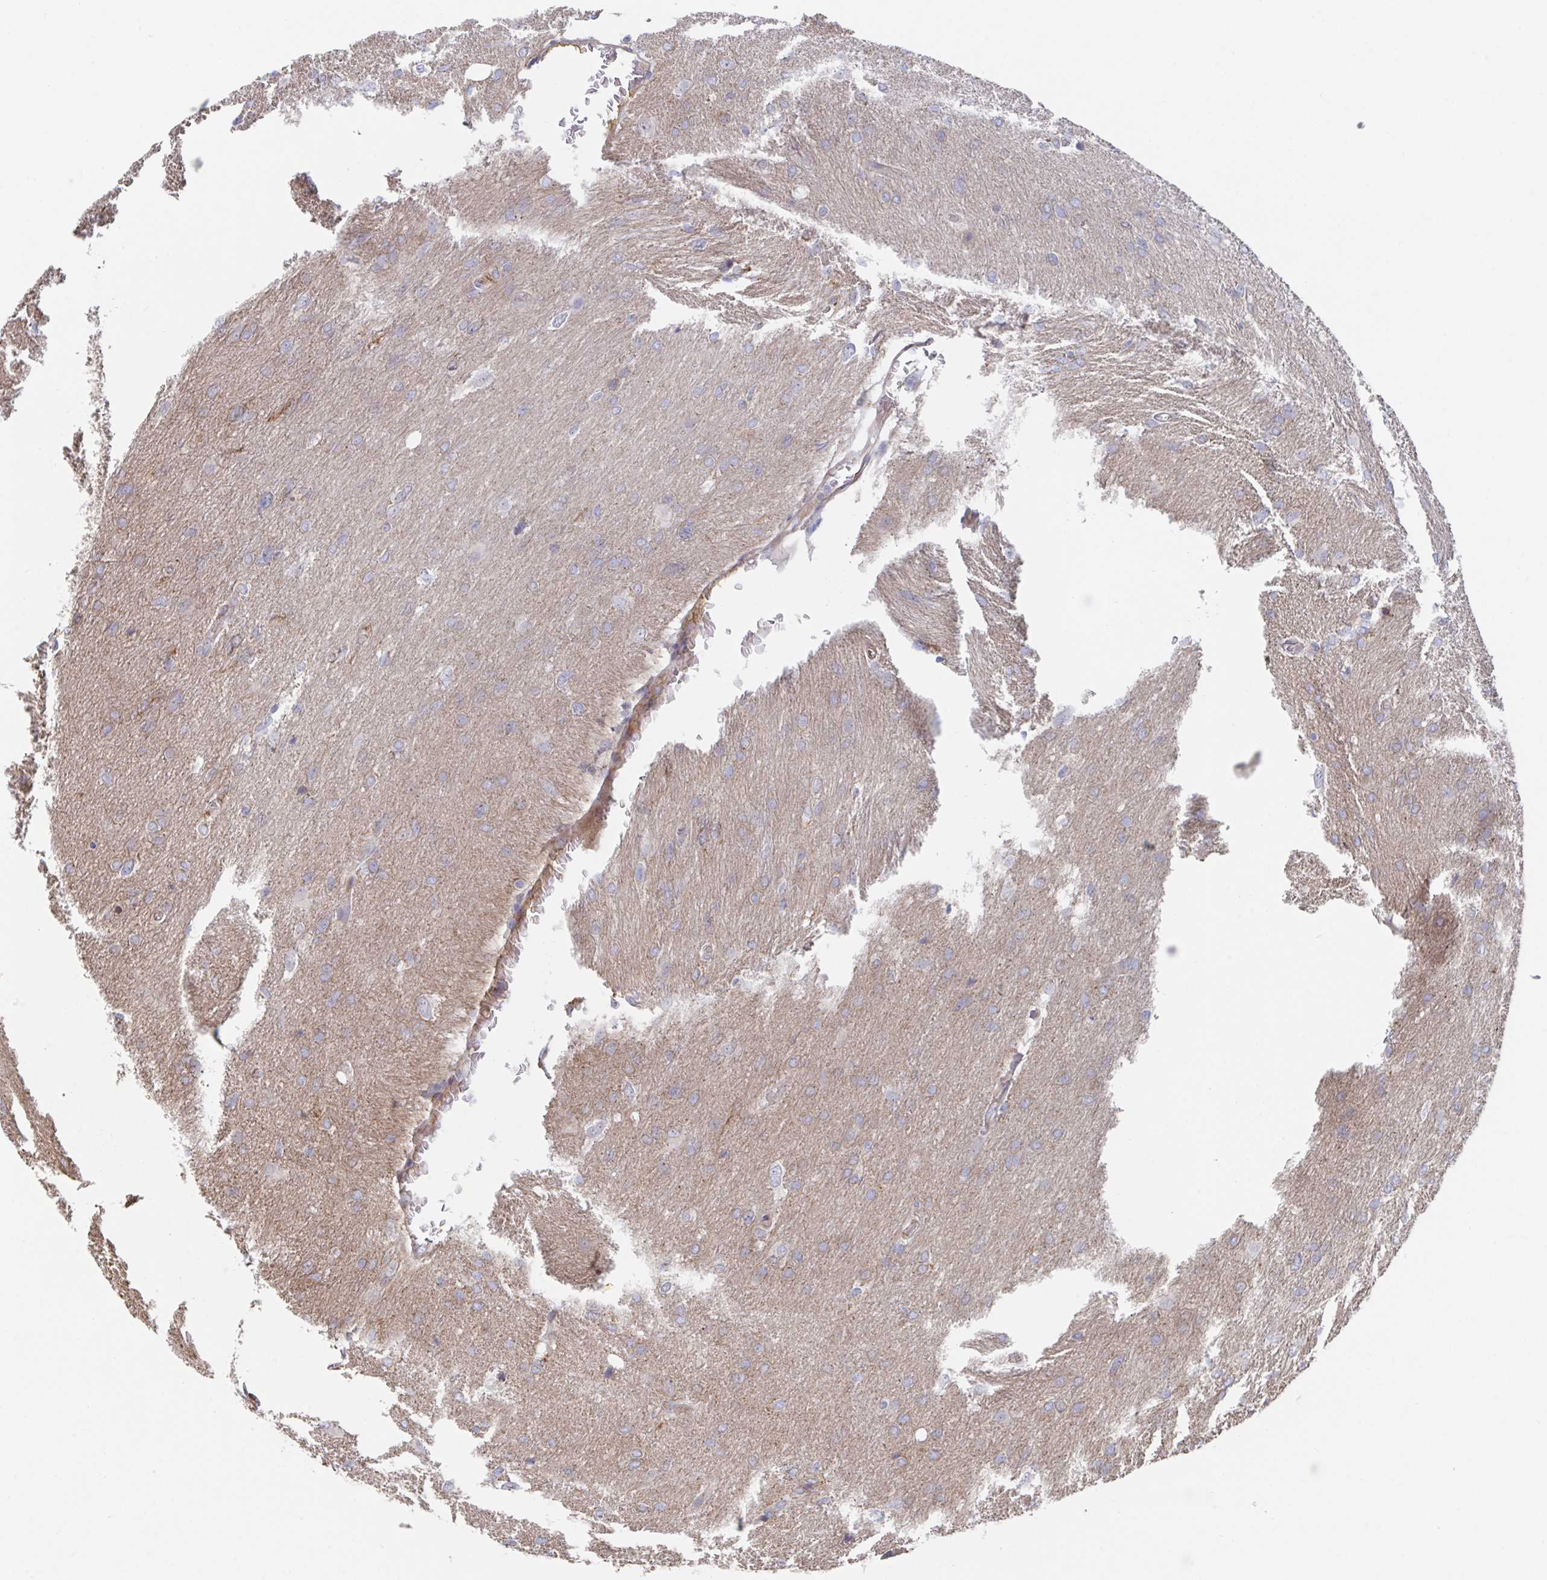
{"staining": {"intensity": "negative", "quantity": "none", "location": "none"}, "tissue": "glioma", "cell_type": "Tumor cells", "image_type": "cancer", "snomed": [{"axis": "morphology", "description": "Glioma, malignant, High grade"}, {"axis": "topography", "description": "Brain"}], "caption": "Tumor cells are negative for brown protein staining in glioma.", "gene": "FJX1", "patient": {"sex": "male", "age": 53}}